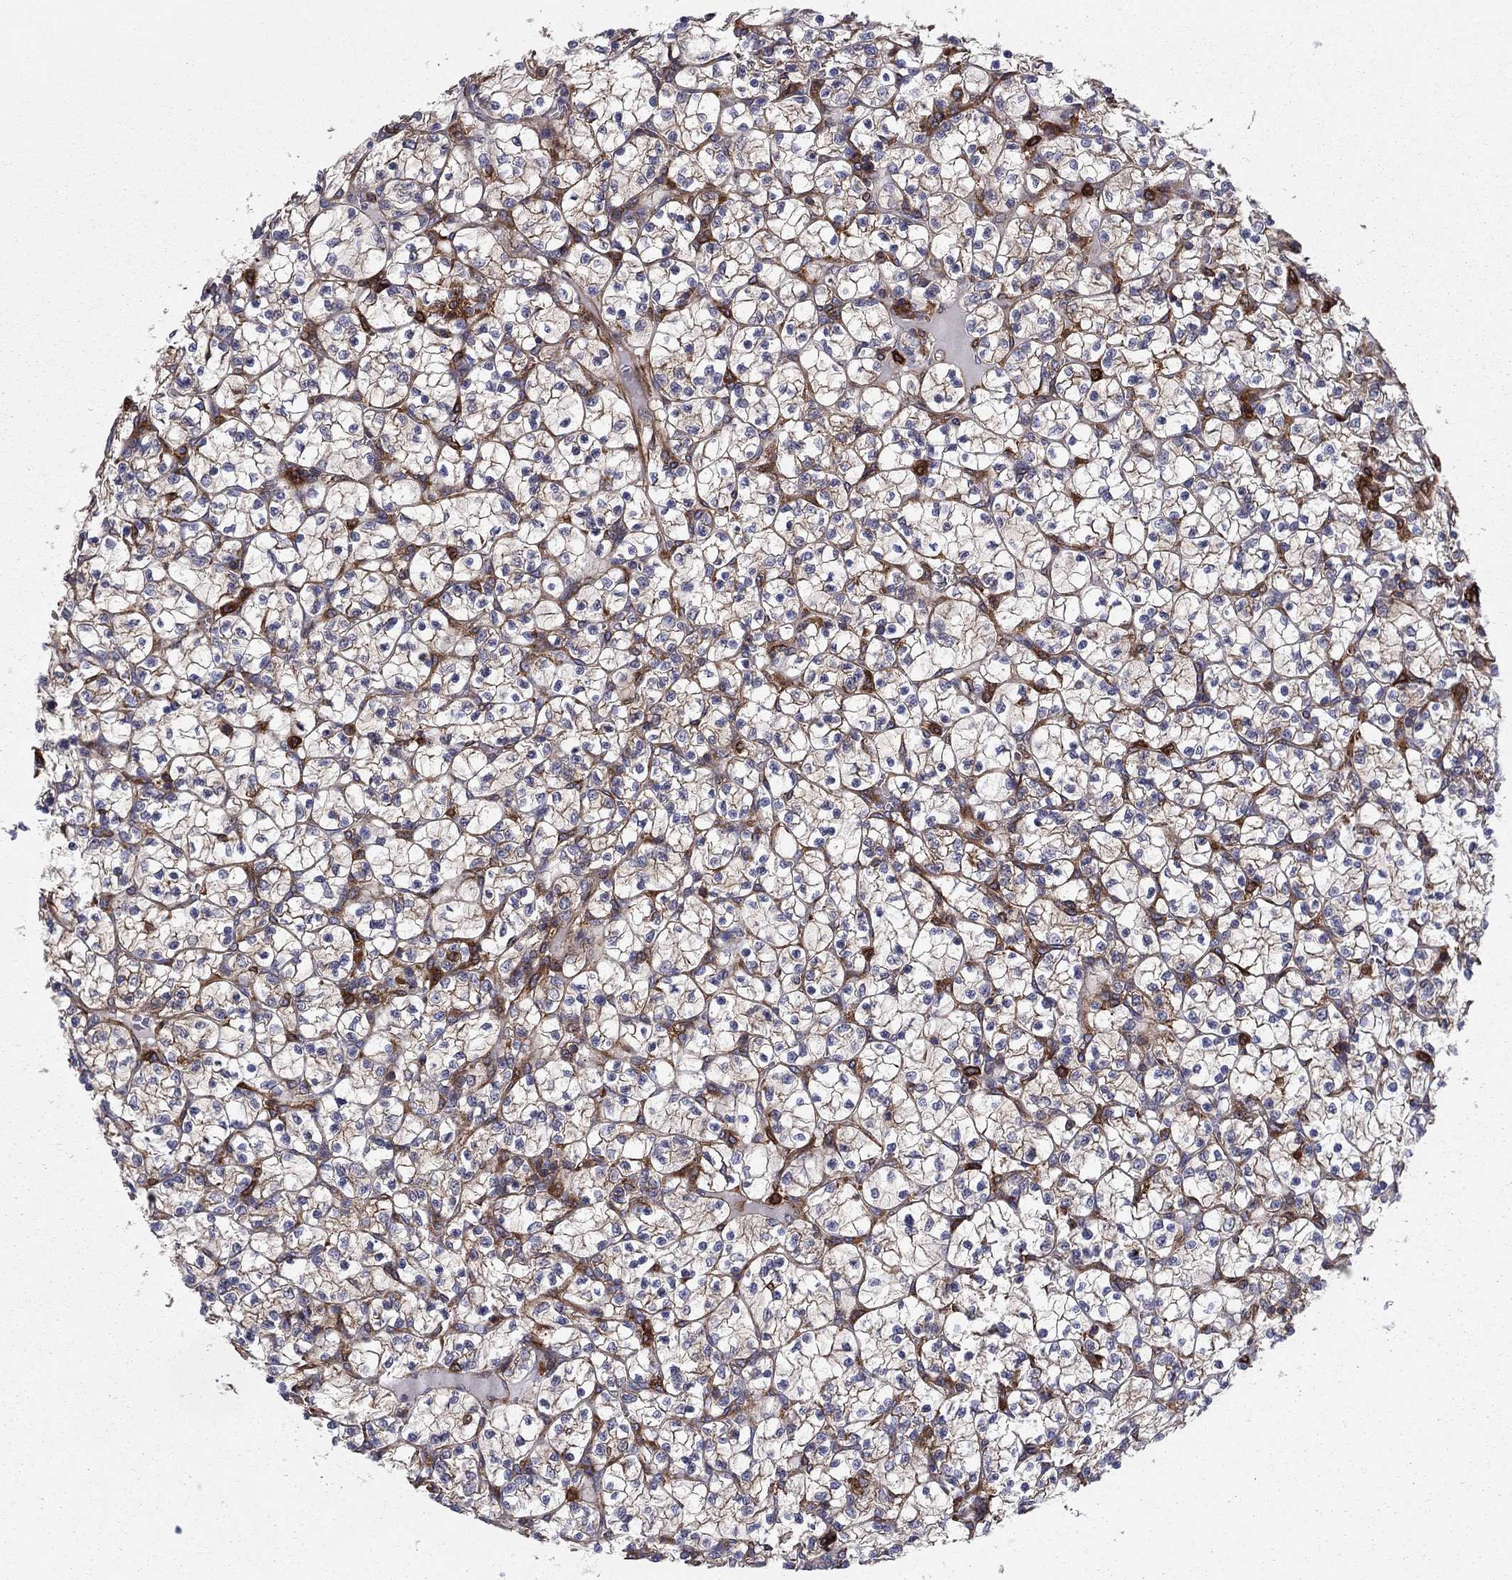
{"staining": {"intensity": "moderate", "quantity": "<25%", "location": "cytoplasmic/membranous"}, "tissue": "renal cancer", "cell_type": "Tumor cells", "image_type": "cancer", "snomed": [{"axis": "morphology", "description": "Adenocarcinoma, NOS"}, {"axis": "topography", "description": "Kidney"}], "caption": "Adenocarcinoma (renal) stained for a protein reveals moderate cytoplasmic/membranous positivity in tumor cells. (DAB (3,3'-diaminobenzidine) IHC with brightfield microscopy, high magnification).", "gene": "EHBP1L1", "patient": {"sex": "female", "age": 89}}